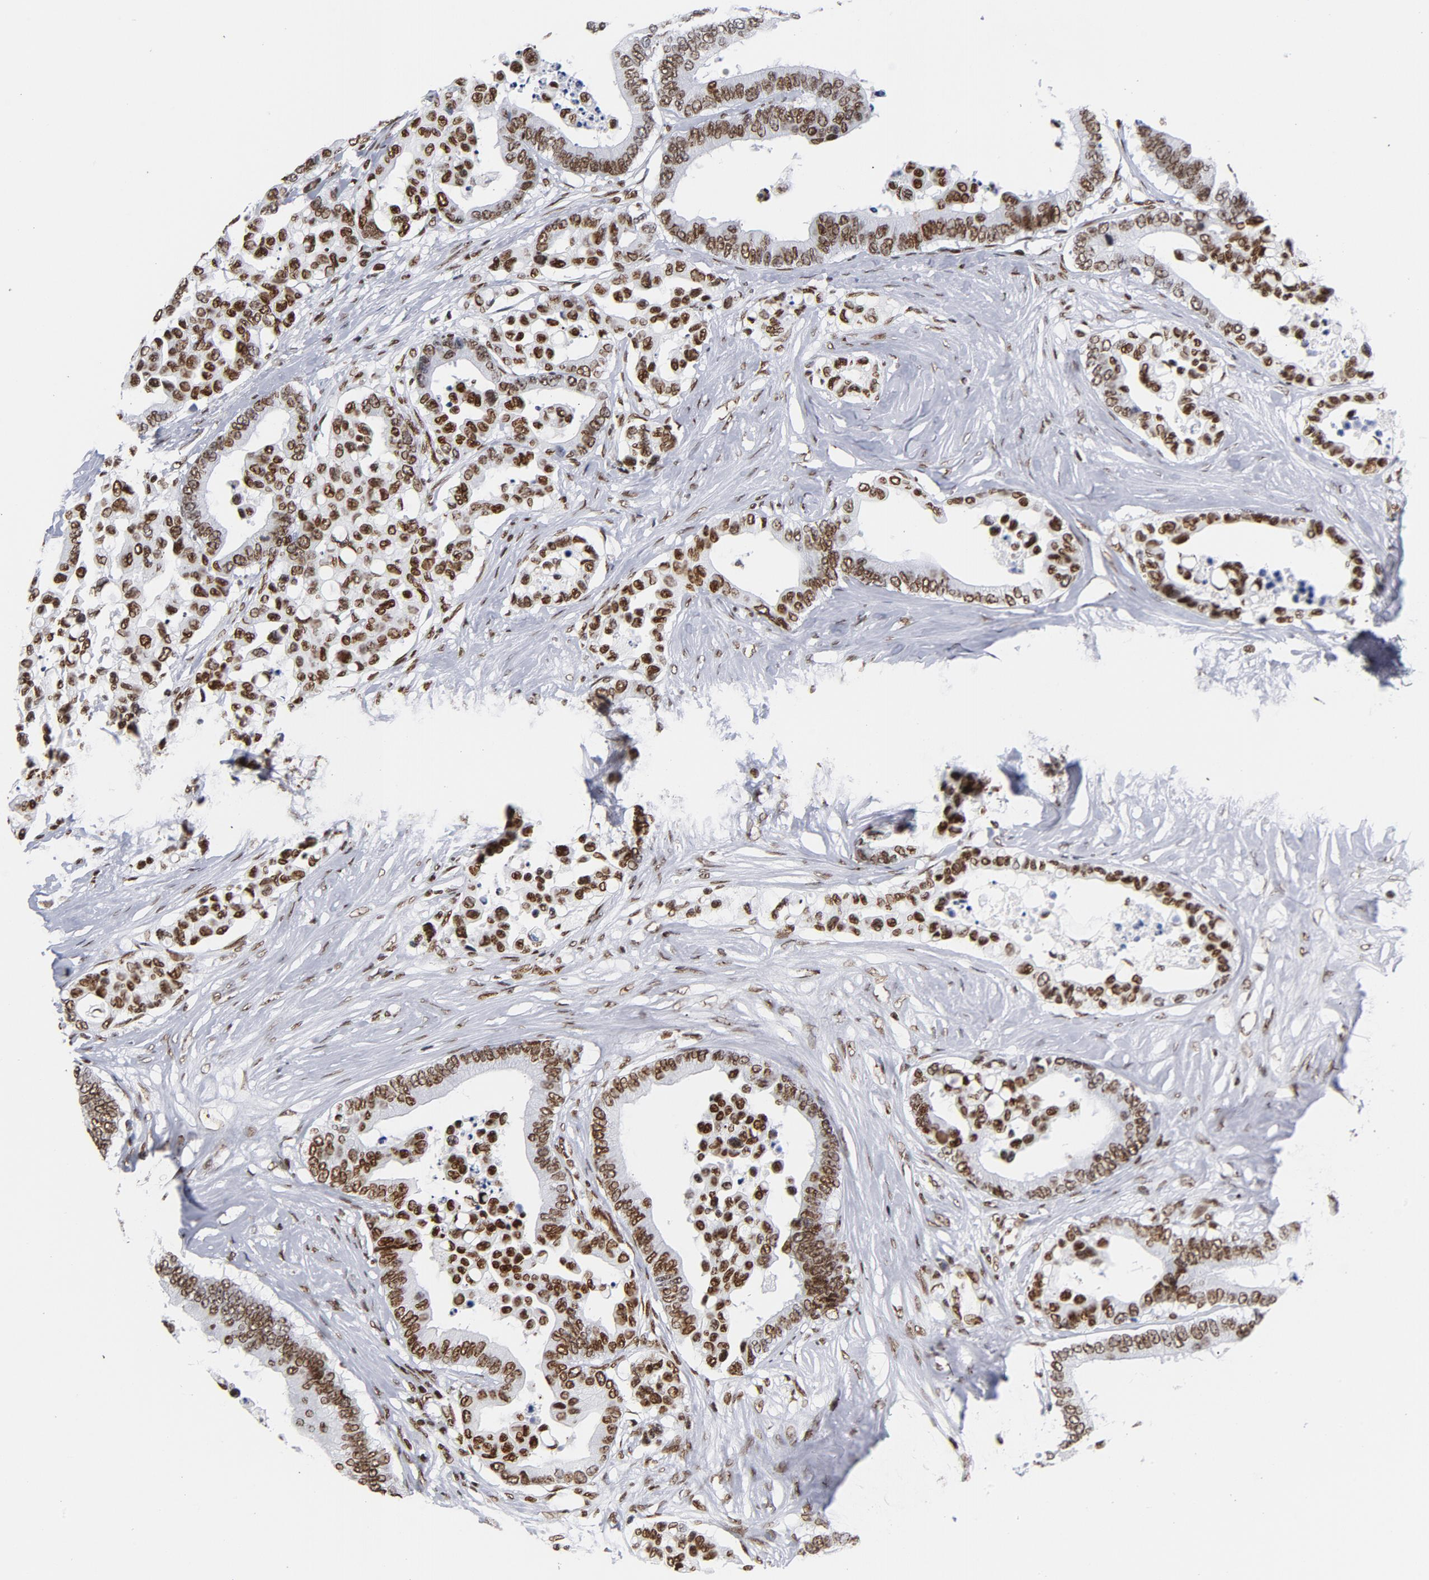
{"staining": {"intensity": "moderate", "quantity": ">75%", "location": "cytoplasmic/membranous,nuclear"}, "tissue": "colorectal cancer", "cell_type": "Tumor cells", "image_type": "cancer", "snomed": [{"axis": "morphology", "description": "Adenocarcinoma, NOS"}, {"axis": "topography", "description": "Colon"}], "caption": "The immunohistochemical stain labels moderate cytoplasmic/membranous and nuclear positivity in tumor cells of adenocarcinoma (colorectal) tissue.", "gene": "TOP2B", "patient": {"sex": "male", "age": 82}}